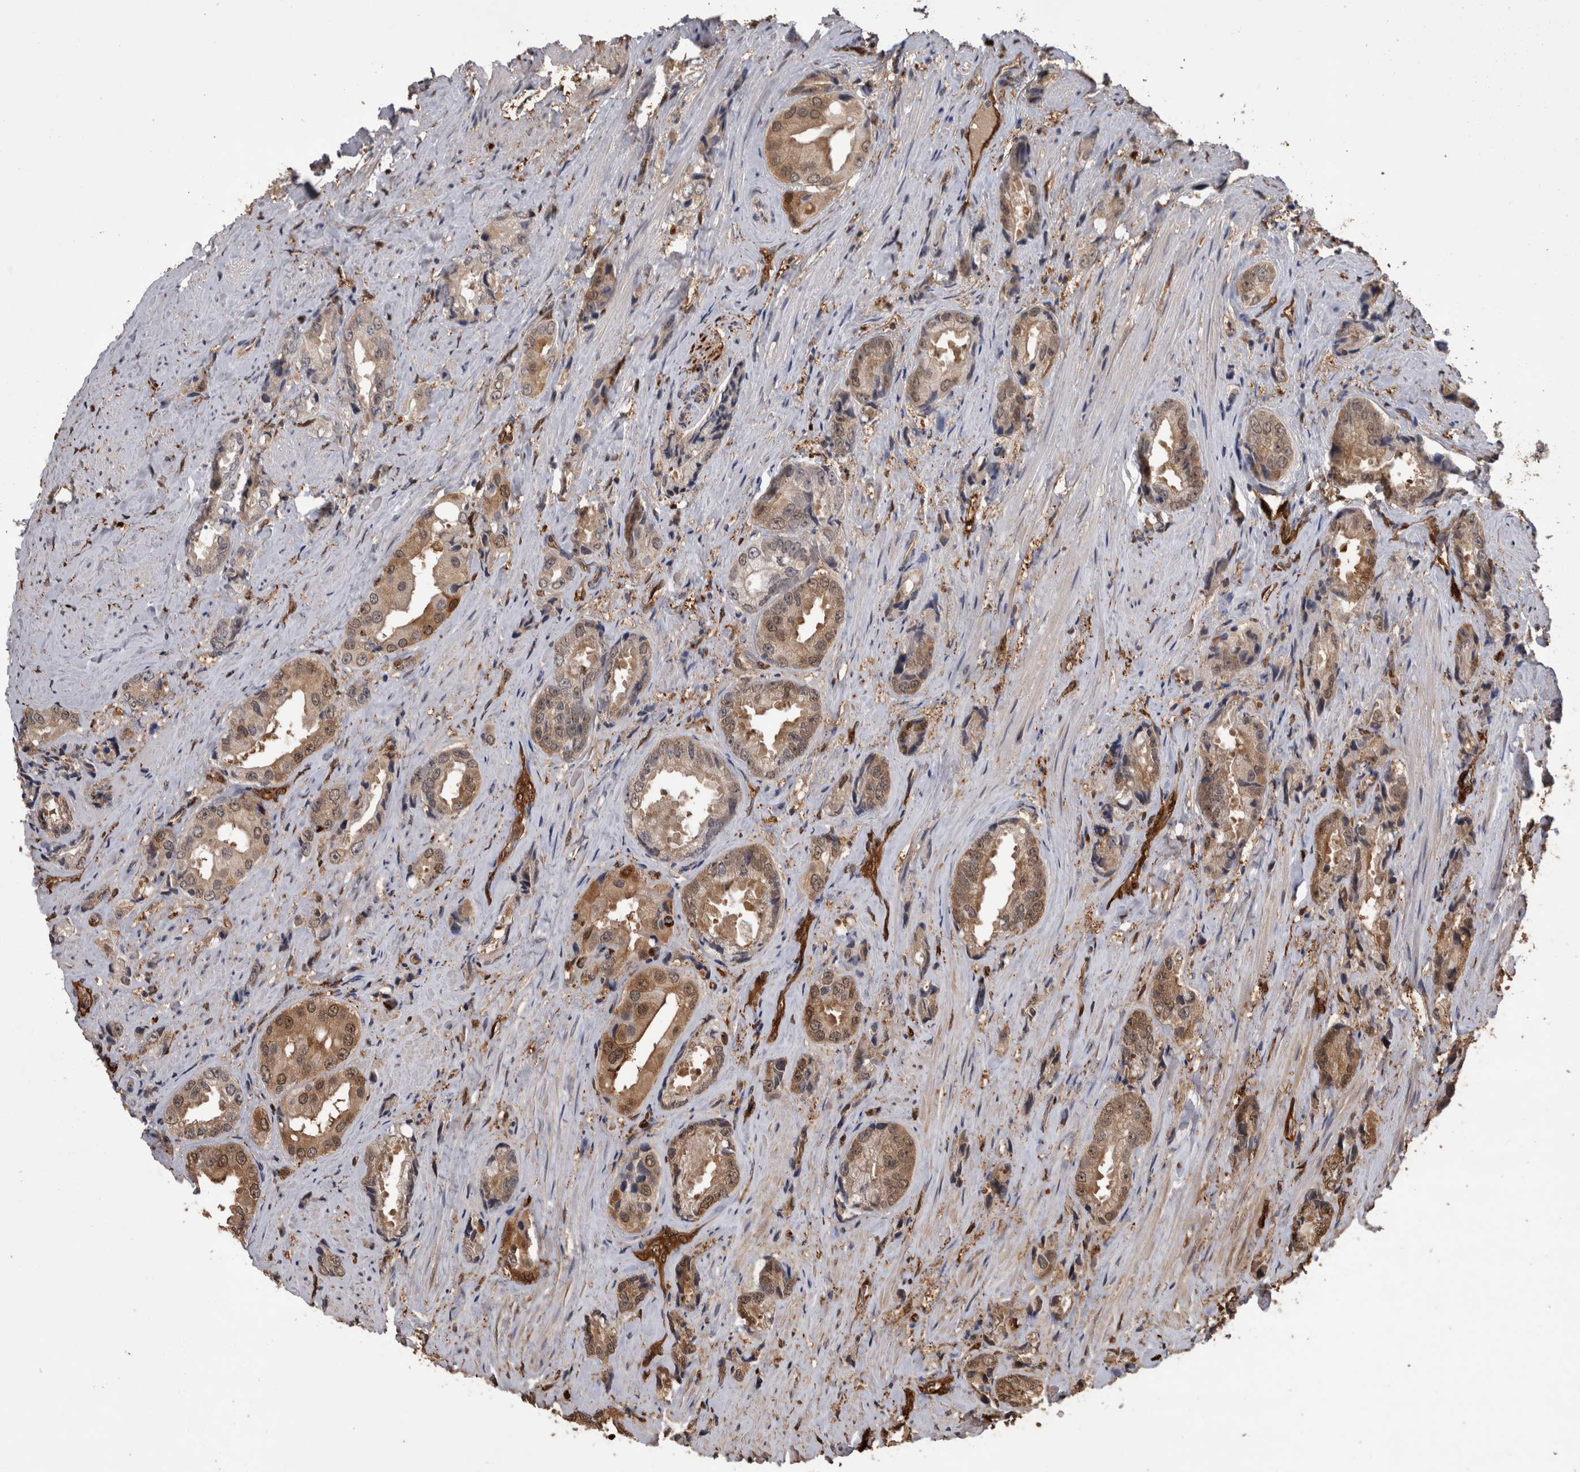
{"staining": {"intensity": "moderate", "quantity": "25%-75%", "location": "cytoplasmic/membranous,nuclear"}, "tissue": "prostate cancer", "cell_type": "Tumor cells", "image_type": "cancer", "snomed": [{"axis": "morphology", "description": "Adenocarcinoma, High grade"}, {"axis": "topography", "description": "Prostate"}], "caption": "A high-resolution histopathology image shows IHC staining of prostate cancer (high-grade adenocarcinoma), which displays moderate cytoplasmic/membranous and nuclear positivity in about 25%-75% of tumor cells.", "gene": "LXN", "patient": {"sex": "male", "age": 61}}